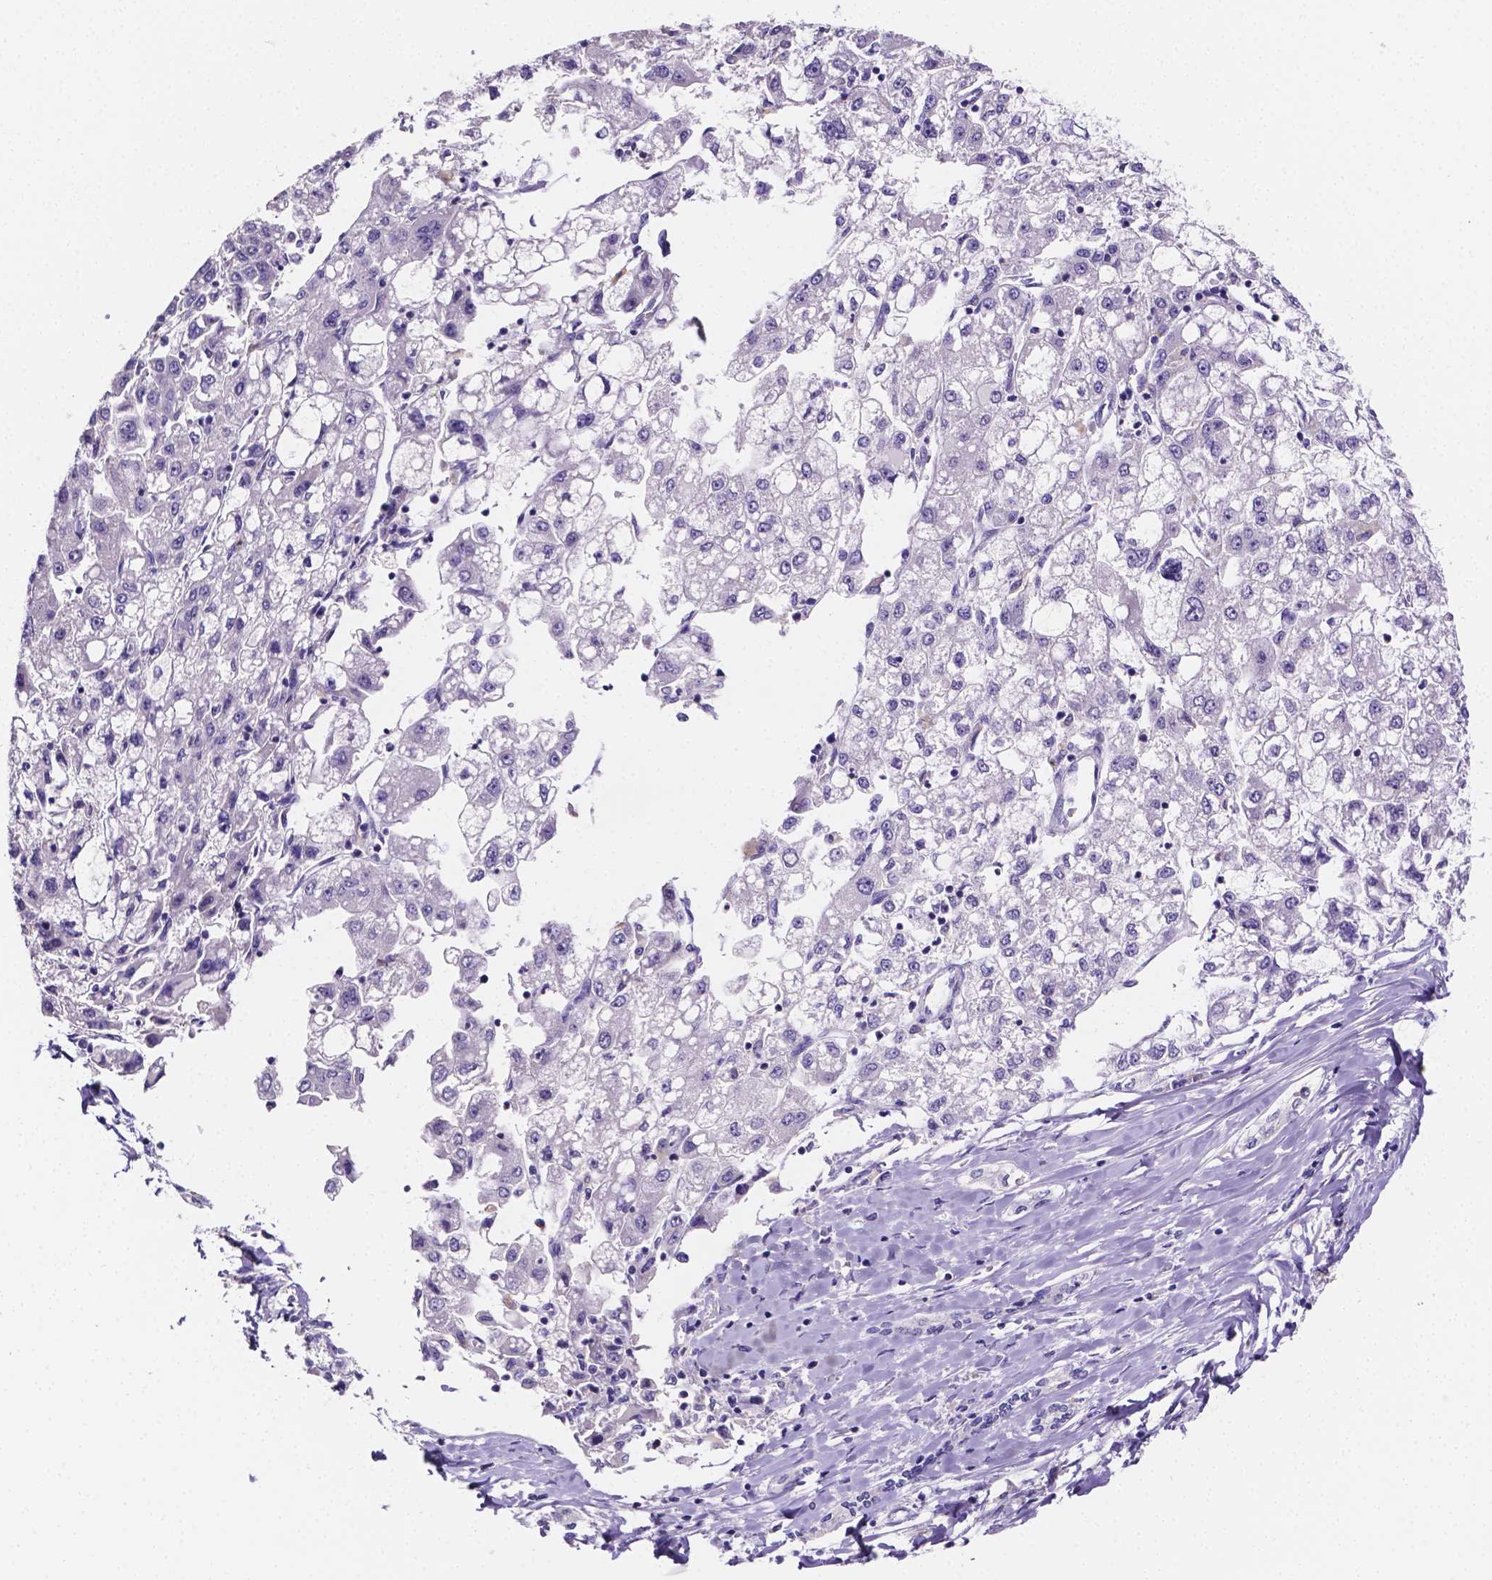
{"staining": {"intensity": "negative", "quantity": "none", "location": "none"}, "tissue": "liver cancer", "cell_type": "Tumor cells", "image_type": "cancer", "snomed": [{"axis": "morphology", "description": "Carcinoma, Hepatocellular, NOS"}, {"axis": "topography", "description": "Liver"}], "caption": "This is an immunohistochemistry image of liver cancer (hepatocellular carcinoma). There is no staining in tumor cells.", "gene": "NRGN", "patient": {"sex": "male", "age": 40}}